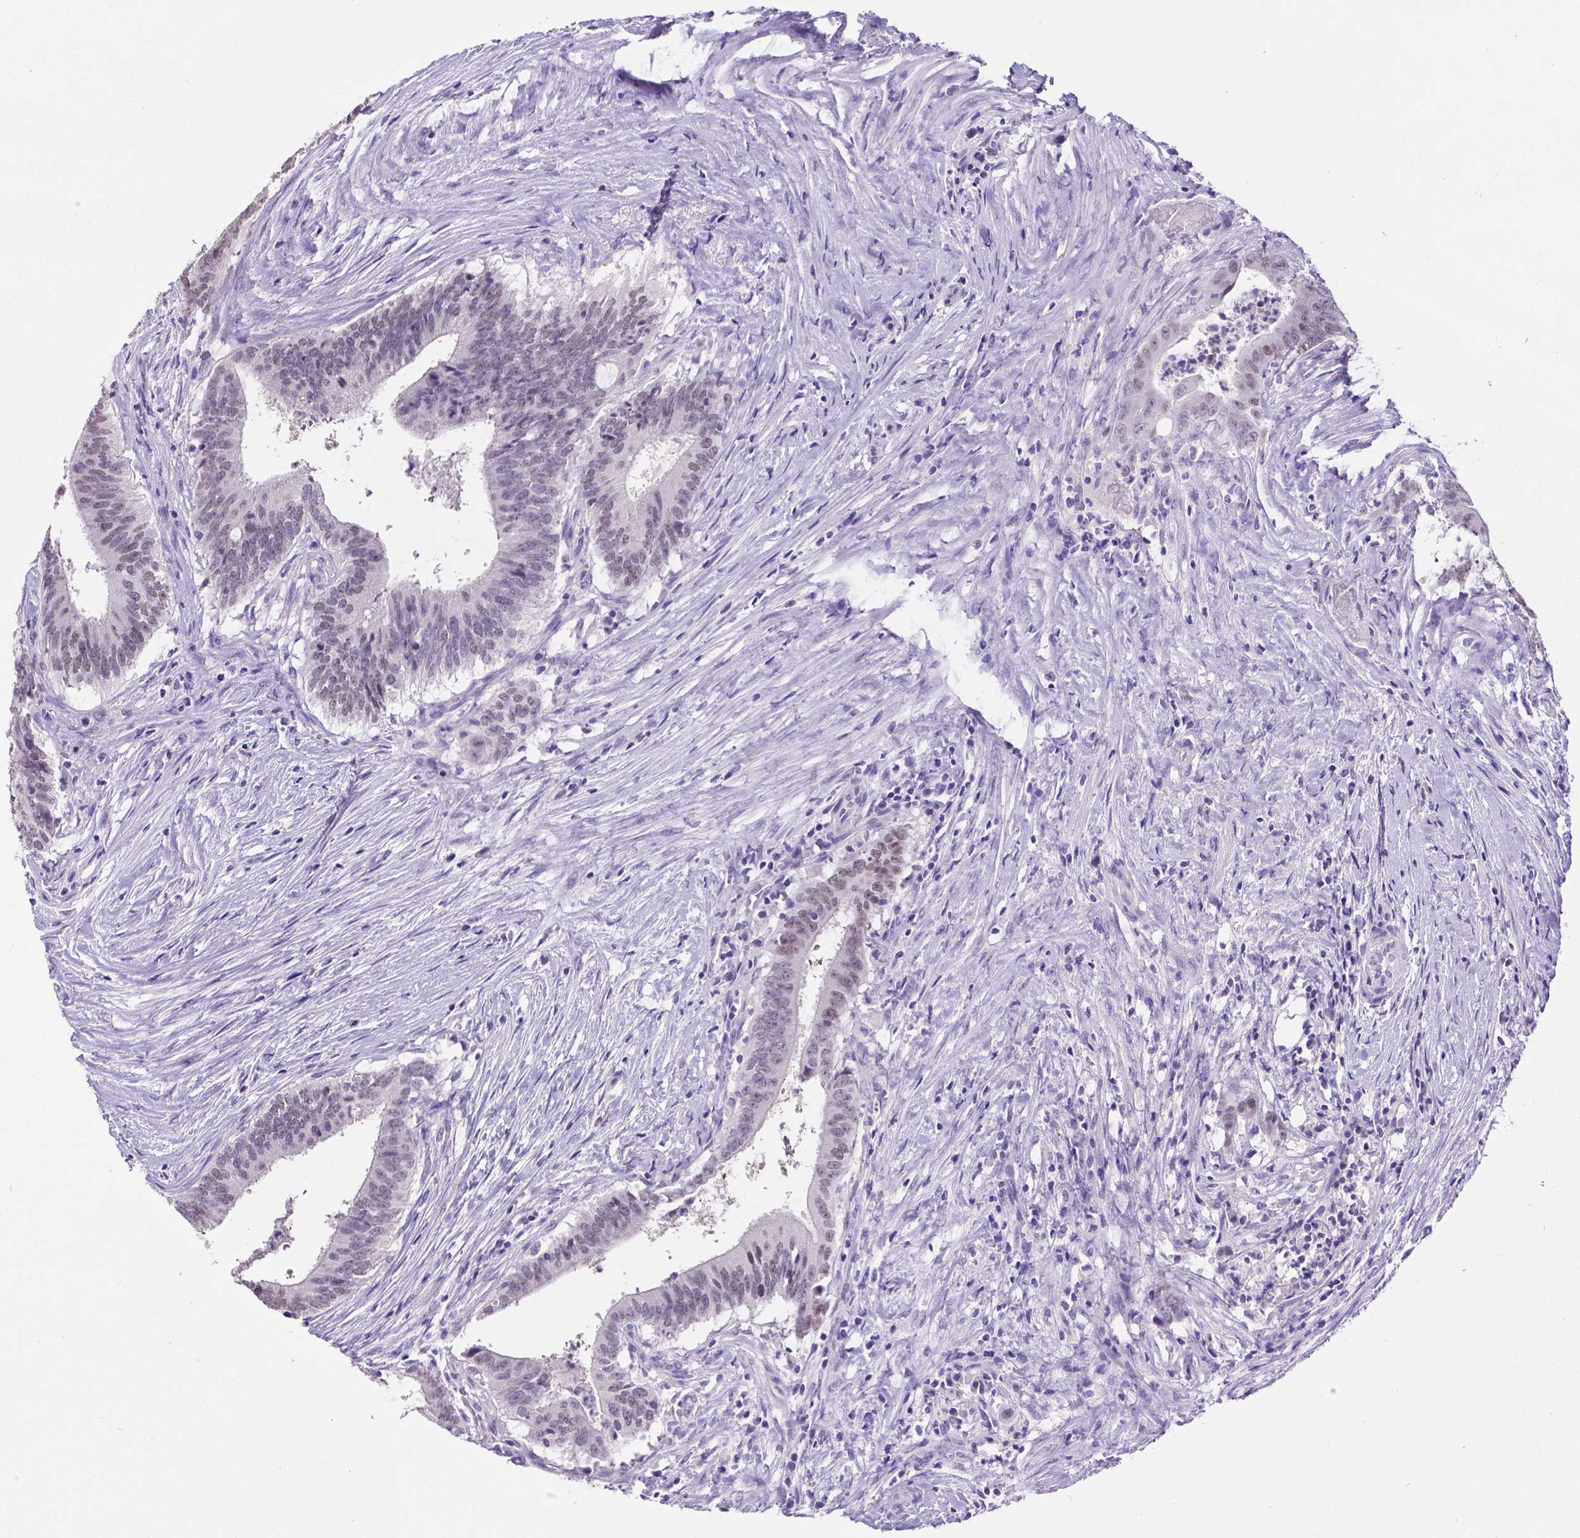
{"staining": {"intensity": "negative", "quantity": "none", "location": "none"}, "tissue": "colorectal cancer", "cell_type": "Tumor cells", "image_type": "cancer", "snomed": [{"axis": "morphology", "description": "Adenocarcinoma, NOS"}, {"axis": "topography", "description": "Colon"}], "caption": "Immunohistochemistry of human colorectal cancer (adenocarcinoma) displays no staining in tumor cells.", "gene": "SATB2", "patient": {"sex": "female", "age": 43}}